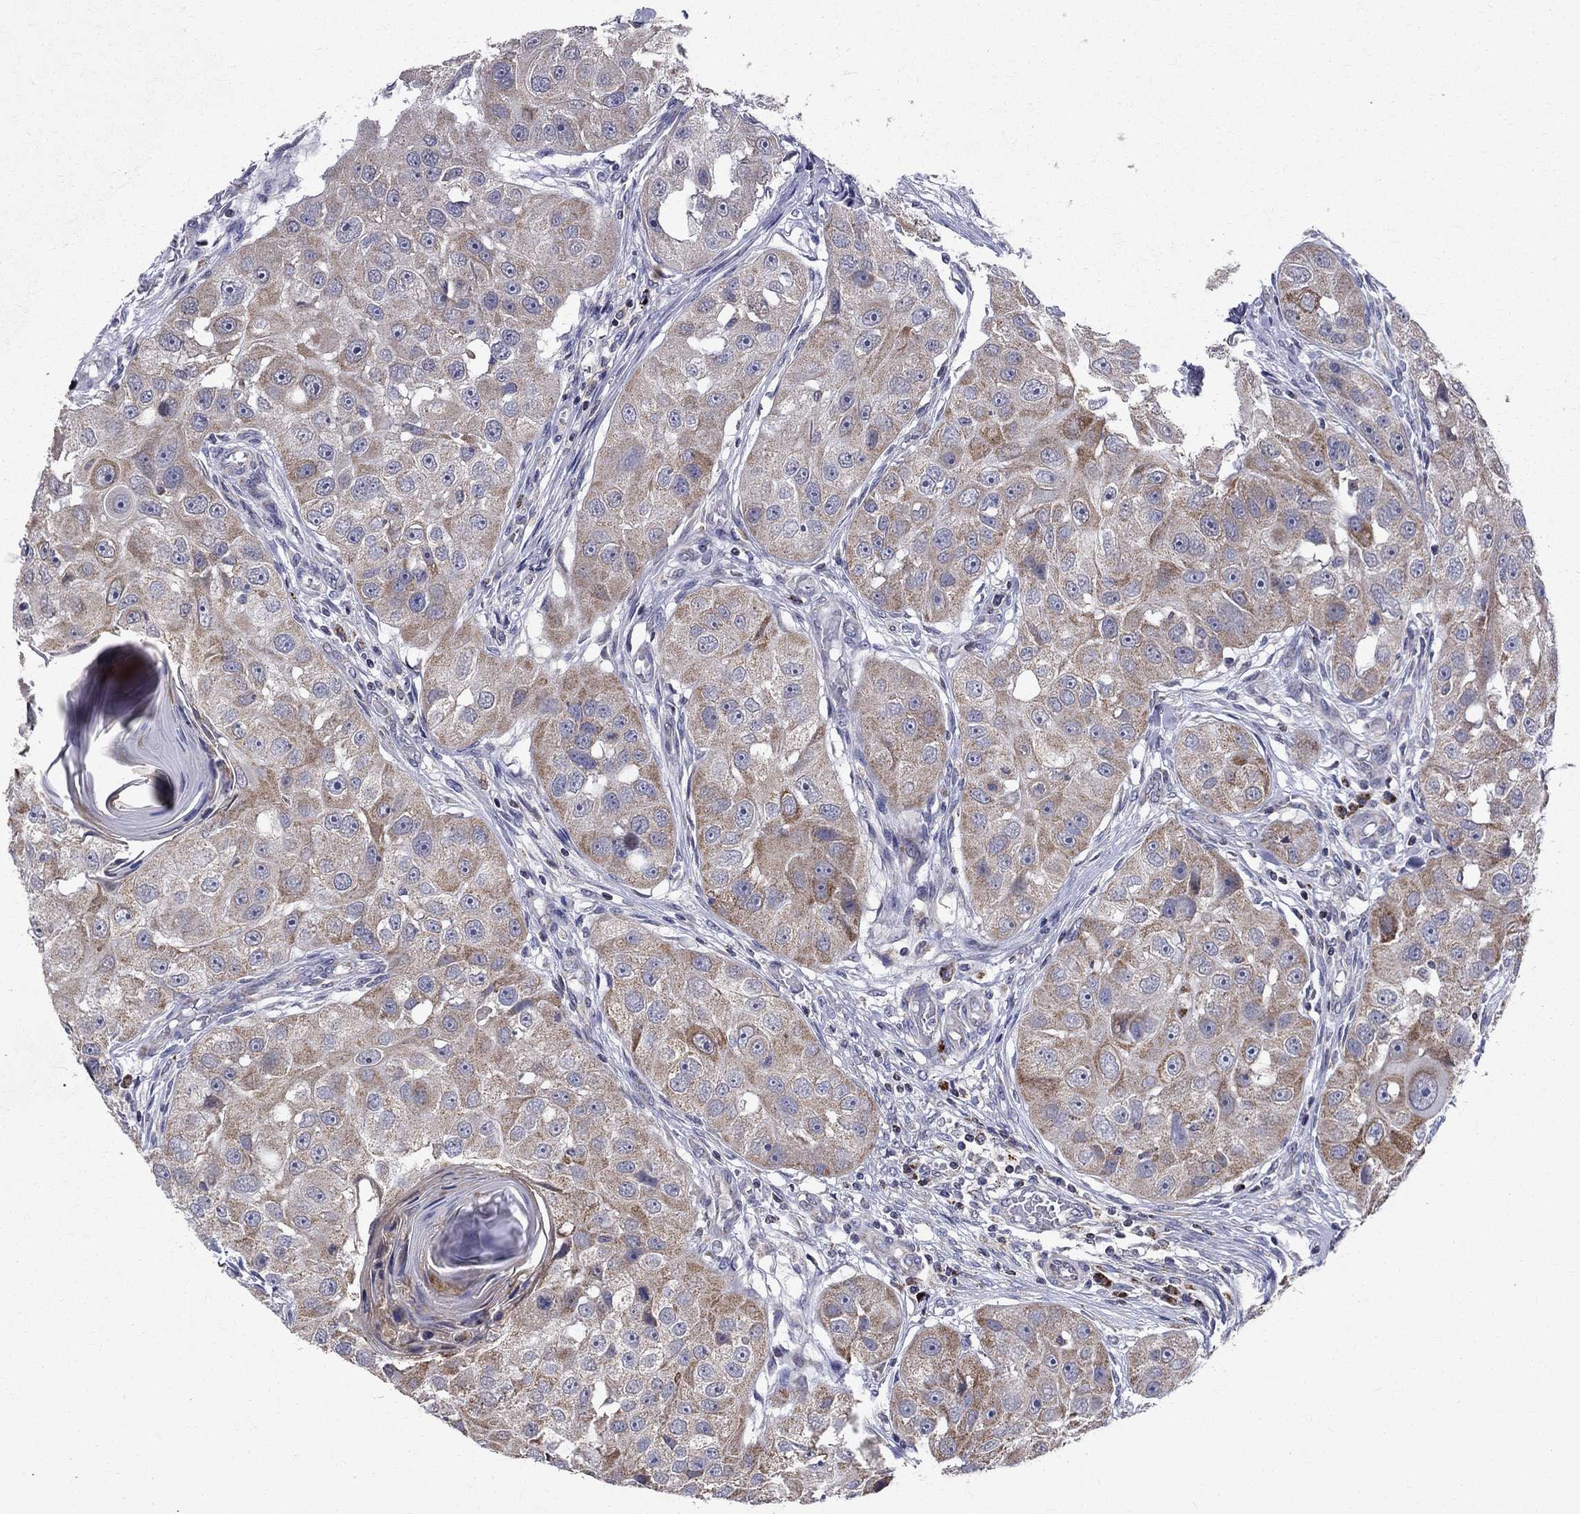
{"staining": {"intensity": "moderate", "quantity": "<25%", "location": "cytoplasmic/membranous"}, "tissue": "head and neck cancer", "cell_type": "Tumor cells", "image_type": "cancer", "snomed": [{"axis": "morphology", "description": "Normal tissue, NOS"}, {"axis": "morphology", "description": "Squamous cell carcinoma, NOS"}, {"axis": "topography", "description": "Skeletal muscle"}, {"axis": "topography", "description": "Head-Neck"}], "caption": "Human head and neck cancer stained for a protein (brown) demonstrates moderate cytoplasmic/membranous positive staining in about <25% of tumor cells.", "gene": "SLC4A10", "patient": {"sex": "male", "age": 51}}